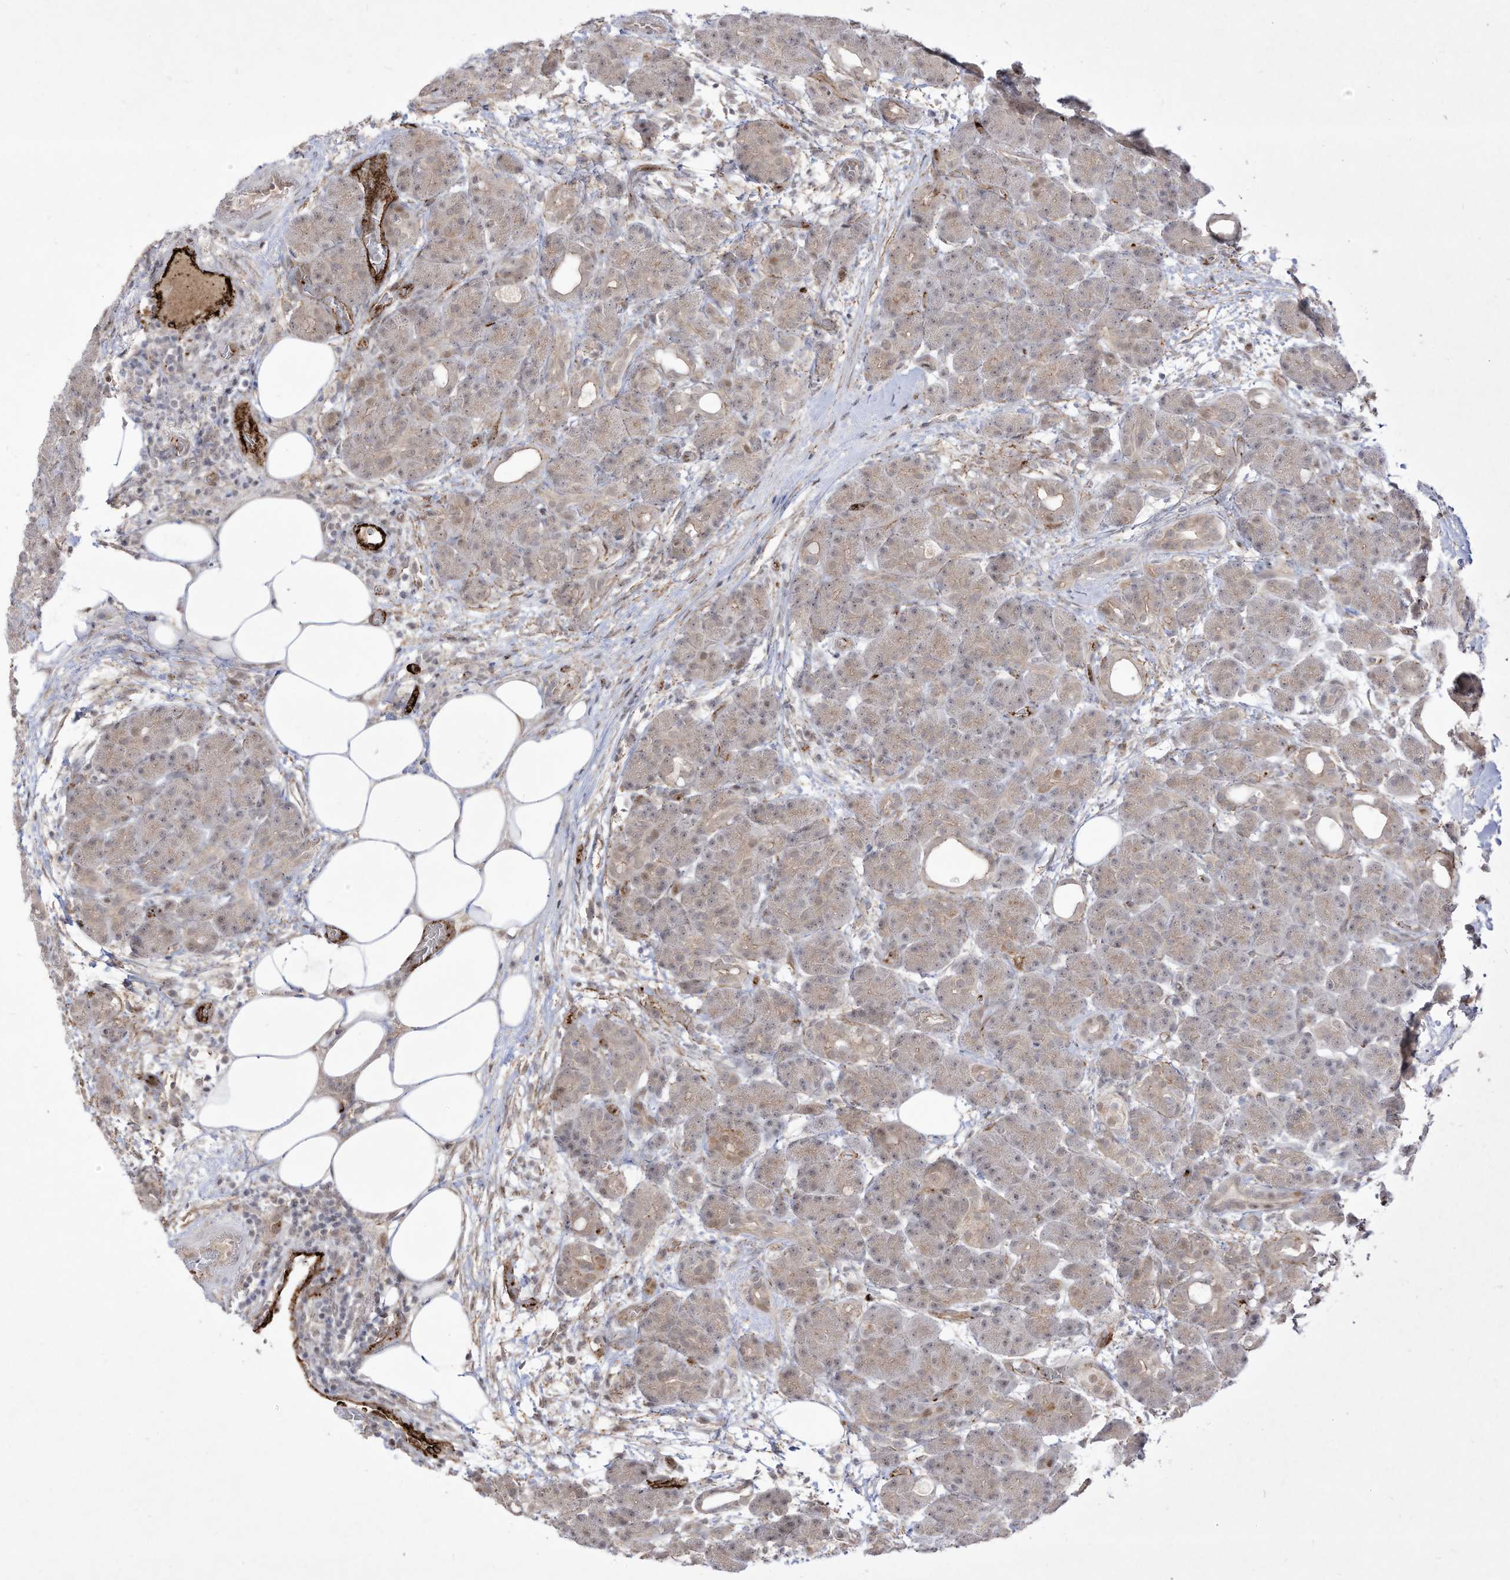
{"staining": {"intensity": "weak", "quantity": "25%-75%", "location": "cytoplasmic/membranous"}, "tissue": "pancreas", "cell_type": "Exocrine glandular cells", "image_type": "normal", "snomed": [{"axis": "morphology", "description": "Normal tissue, NOS"}, {"axis": "topography", "description": "Pancreas"}], "caption": "An immunohistochemistry (IHC) photomicrograph of normal tissue is shown. Protein staining in brown highlights weak cytoplasmic/membranous positivity in pancreas within exocrine glandular cells.", "gene": "ZGRF1", "patient": {"sex": "male", "age": 63}}